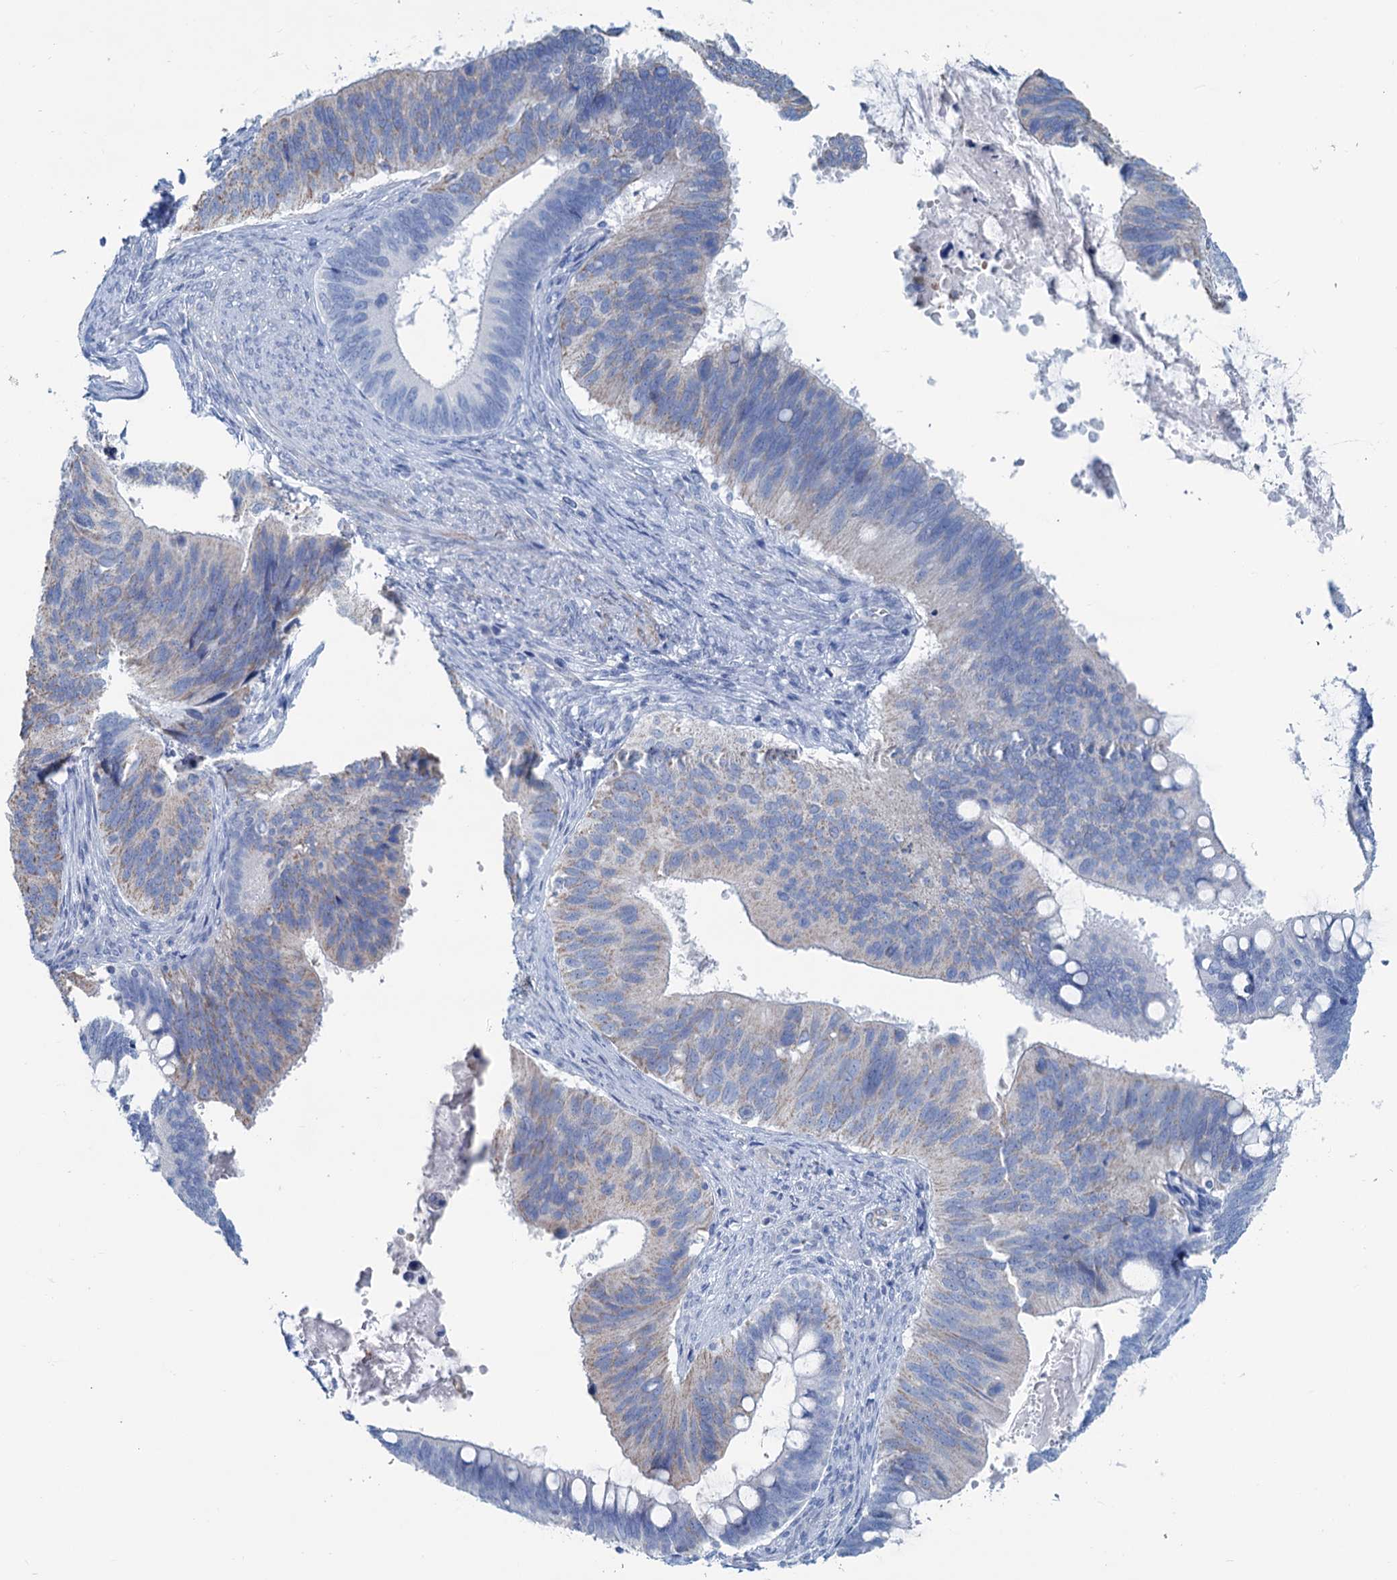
{"staining": {"intensity": "negative", "quantity": "none", "location": "none"}, "tissue": "cervical cancer", "cell_type": "Tumor cells", "image_type": "cancer", "snomed": [{"axis": "morphology", "description": "Adenocarcinoma, NOS"}, {"axis": "topography", "description": "Cervix"}], "caption": "Immunohistochemistry (IHC) of human adenocarcinoma (cervical) exhibits no expression in tumor cells.", "gene": "SLC1A3", "patient": {"sex": "female", "age": 42}}